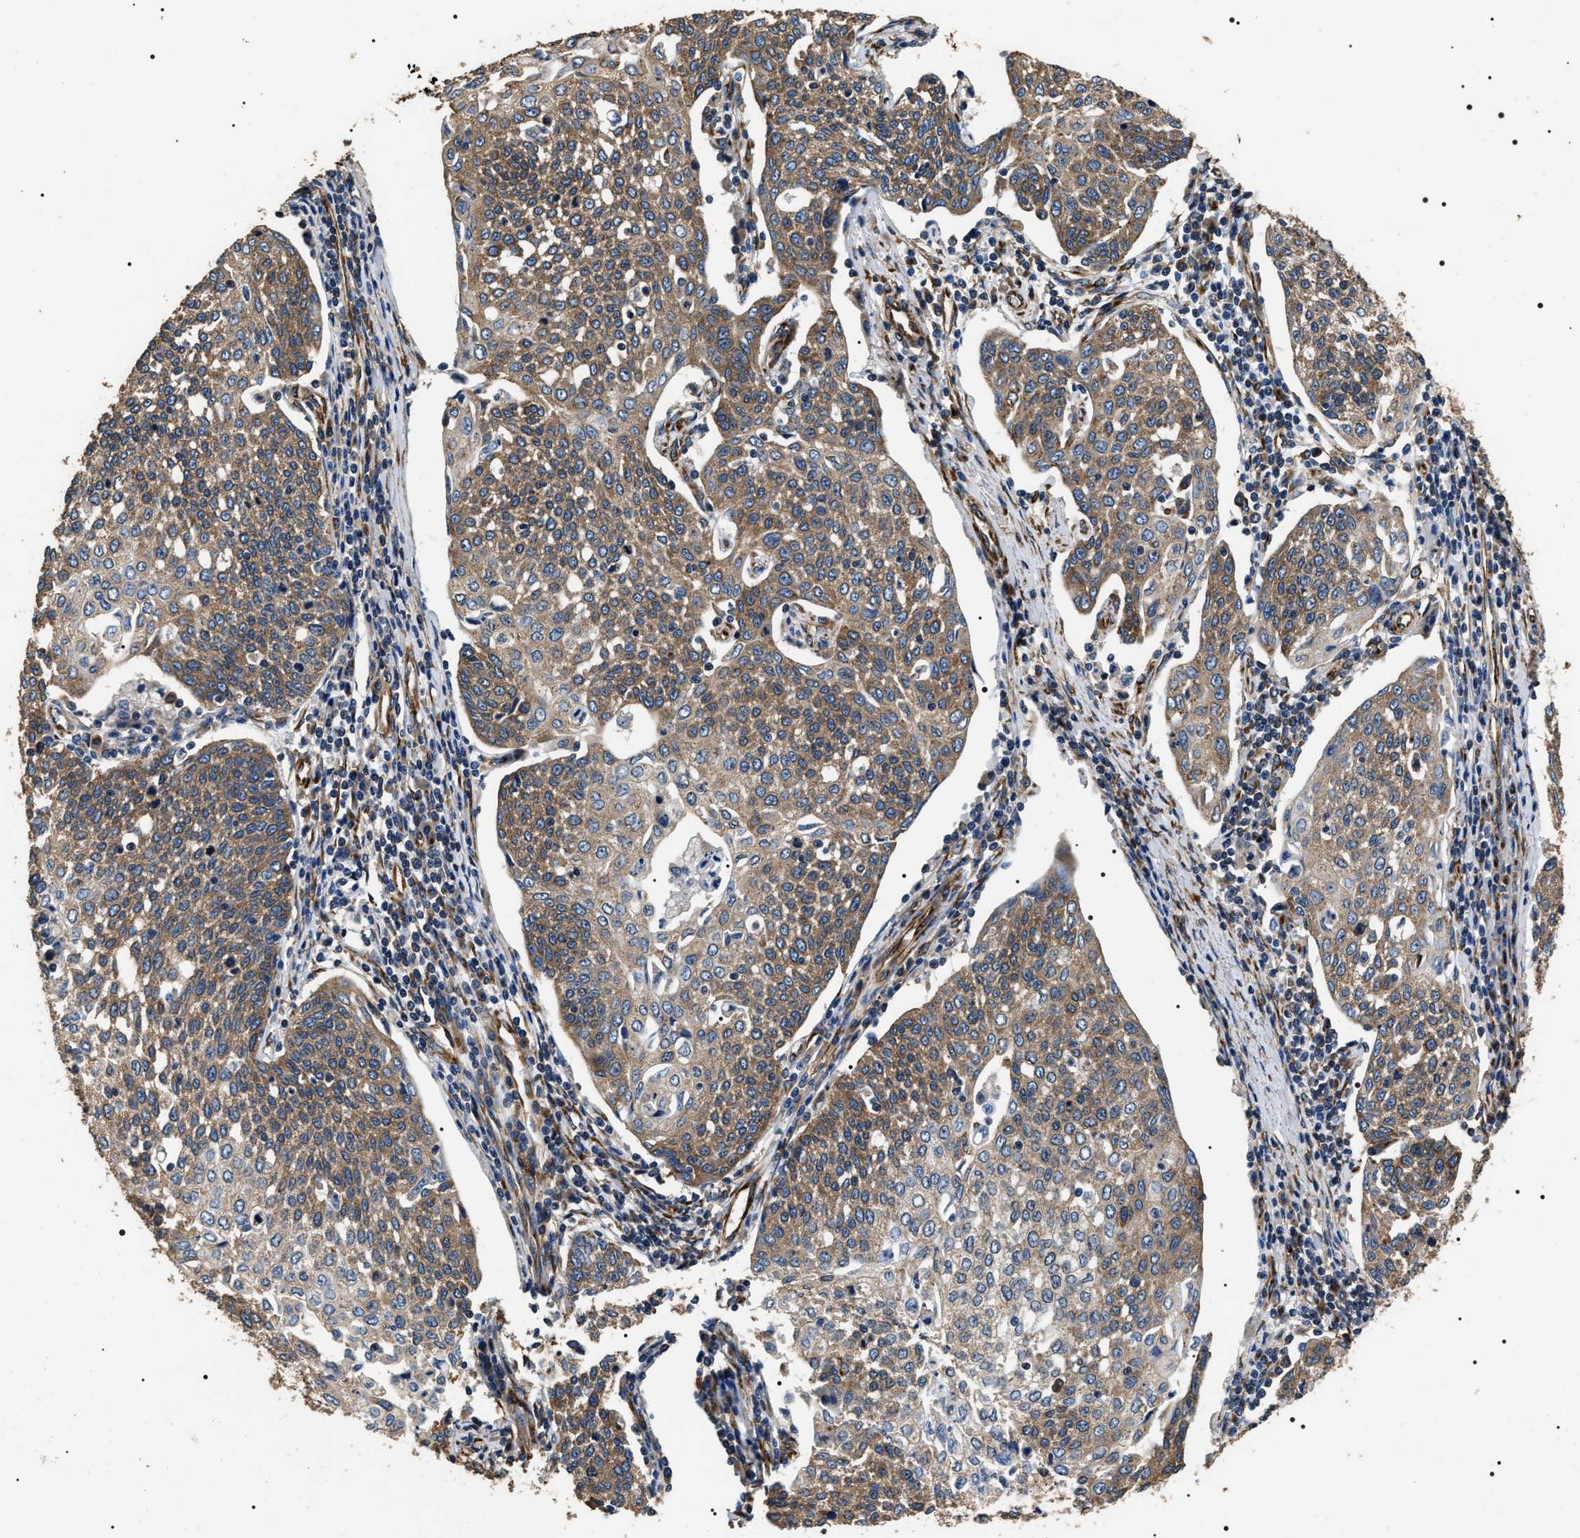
{"staining": {"intensity": "moderate", "quantity": ">75%", "location": "cytoplasmic/membranous"}, "tissue": "cervical cancer", "cell_type": "Tumor cells", "image_type": "cancer", "snomed": [{"axis": "morphology", "description": "Squamous cell carcinoma, NOS"}, {"axis": "topography", "description": "Cervix"}], "caption": "A brown stain labels moderate cytoplasmic/membranous expression of a protein in cervical cancer (squamous cell carcinoma) tumor cells.", "gene": "KTN1", "patient": {"sex": "female", "age": 34}}